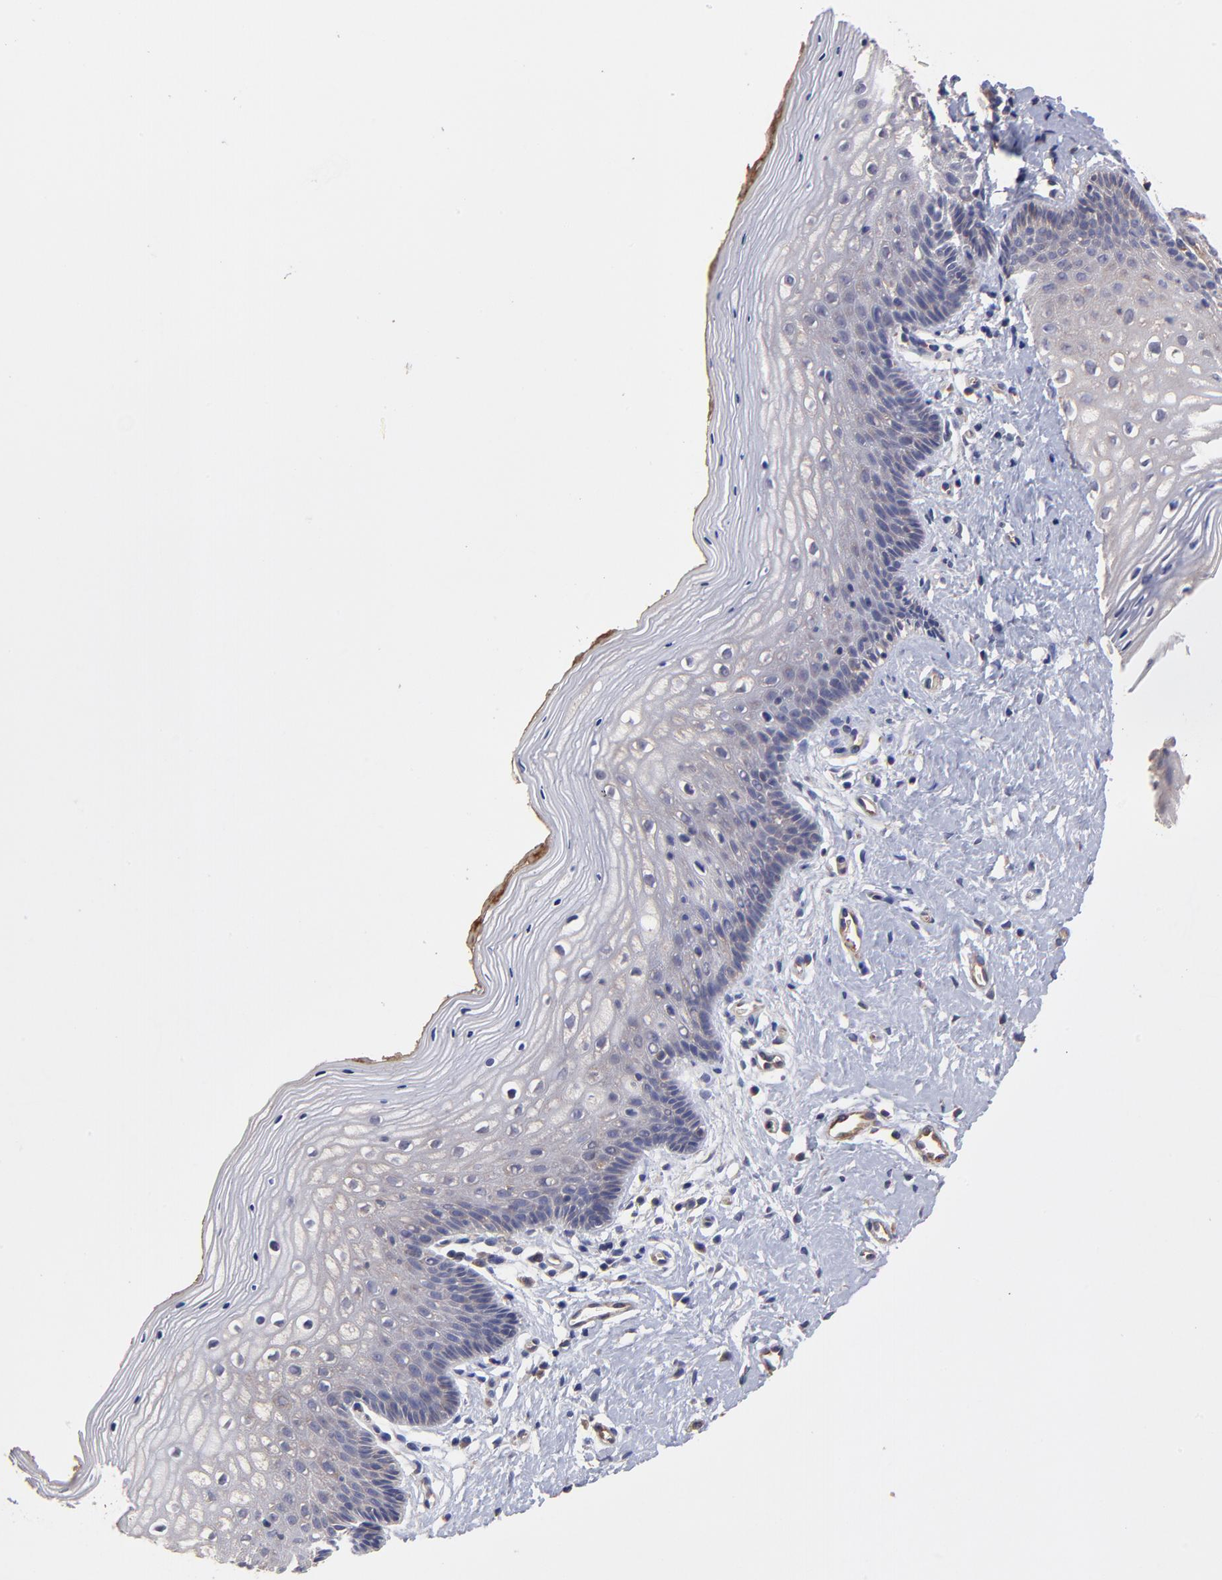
{"staining": {"intensity": "weak", "quantity": "<25%", "location": "cytoplasmic/membranous"}, "tissue": "vagina", "cell_type": "Squamous epithelial cells", "image_type": "normal", "snomed": [{"axis": "morphology", "description": "Normal tissue, NOS"}, {"axis": "topography", "description": "Vagina"}], "caption": "This is an immunohistochemistry image of normal vagina. There is no positivity in squamous epithelial cells.", "gene": "ASB7", "patient": {"sex": "female", "age": 46}}